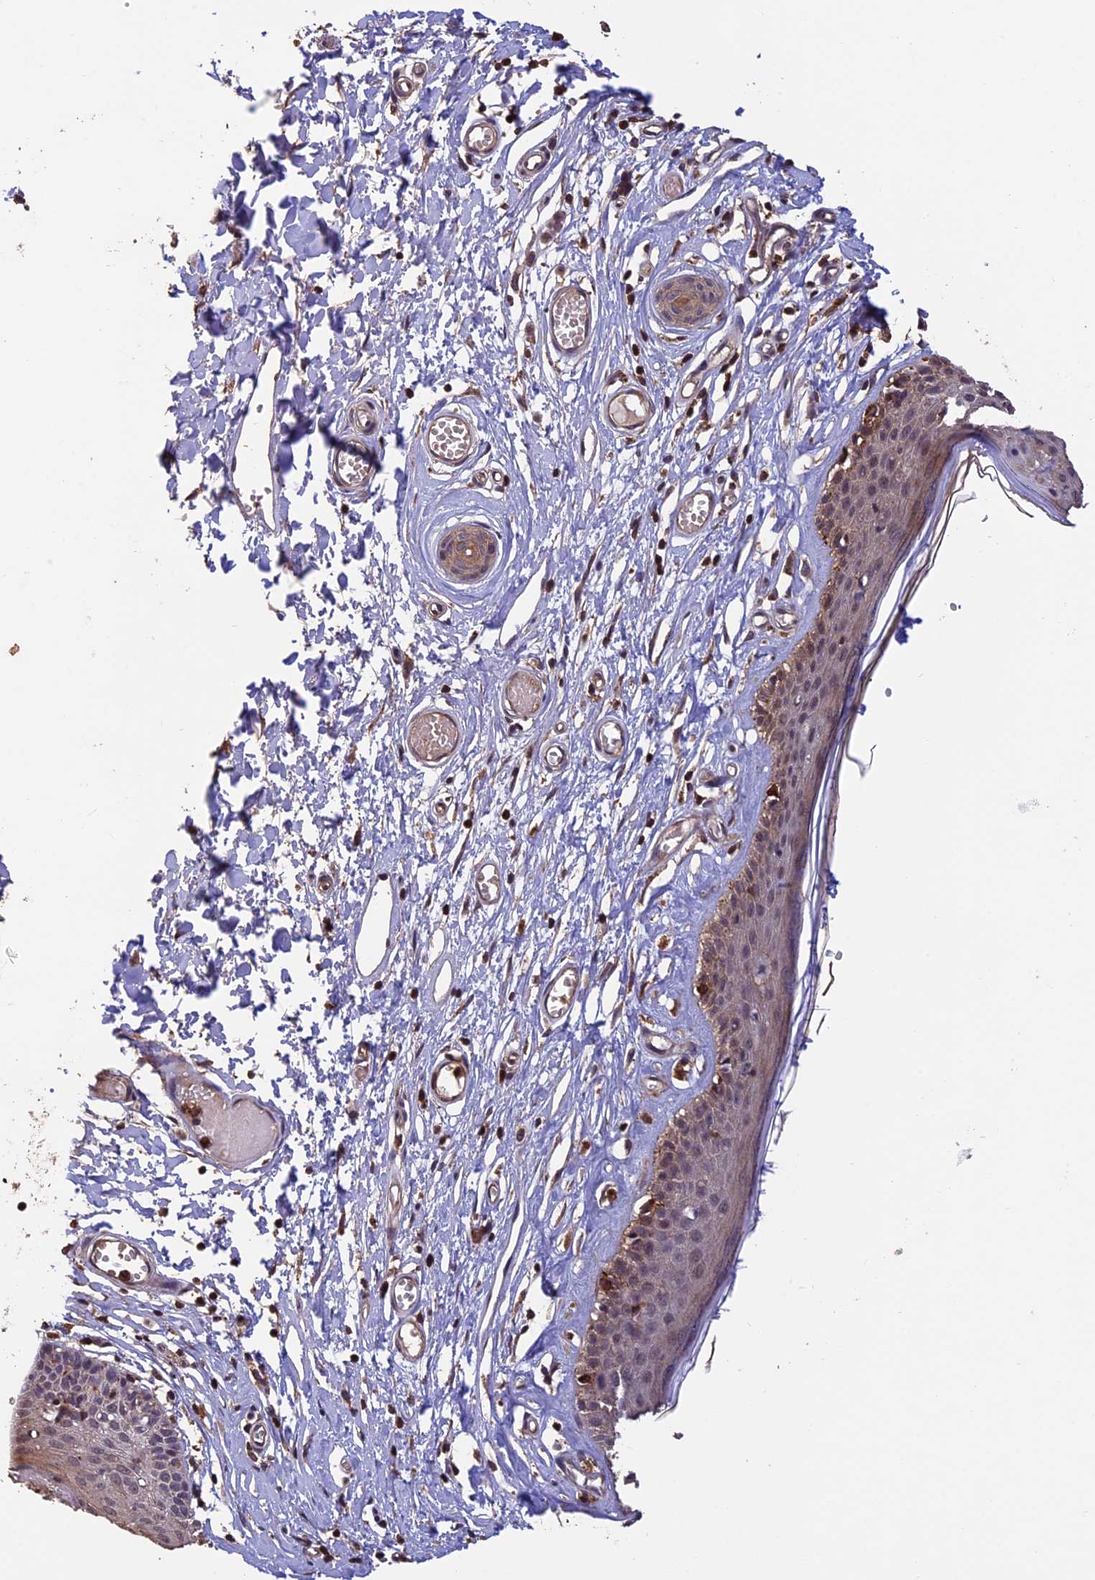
{"staining": {"intensity": "moderate", "quantity": "<25%", "location": "cytoplasmic/membranous"}, "tissue": "skin", "cell_type": "Epidermal cells", "image_type": "normal", "snomed": [{"axis": "morphology", "description": "Normal tissue, NOS"}, {"axis": "topography", "description": "Adipose tissue"}, {"axis": "topography", "description": "Vascular tissue"}, {"axis": "topography", "description": "Vulva"}, {"axis": "topography", "description": "Peripheral nerve tissue"}], "caption": "Brown immunohistochemical staining in unremarkable skin reveals moderate cytoplasmic/membranous positivity in approximately <25% of epidermal cells.", "gene": "PKD2L2", "patient": {"sex": "female", "age": 86}}